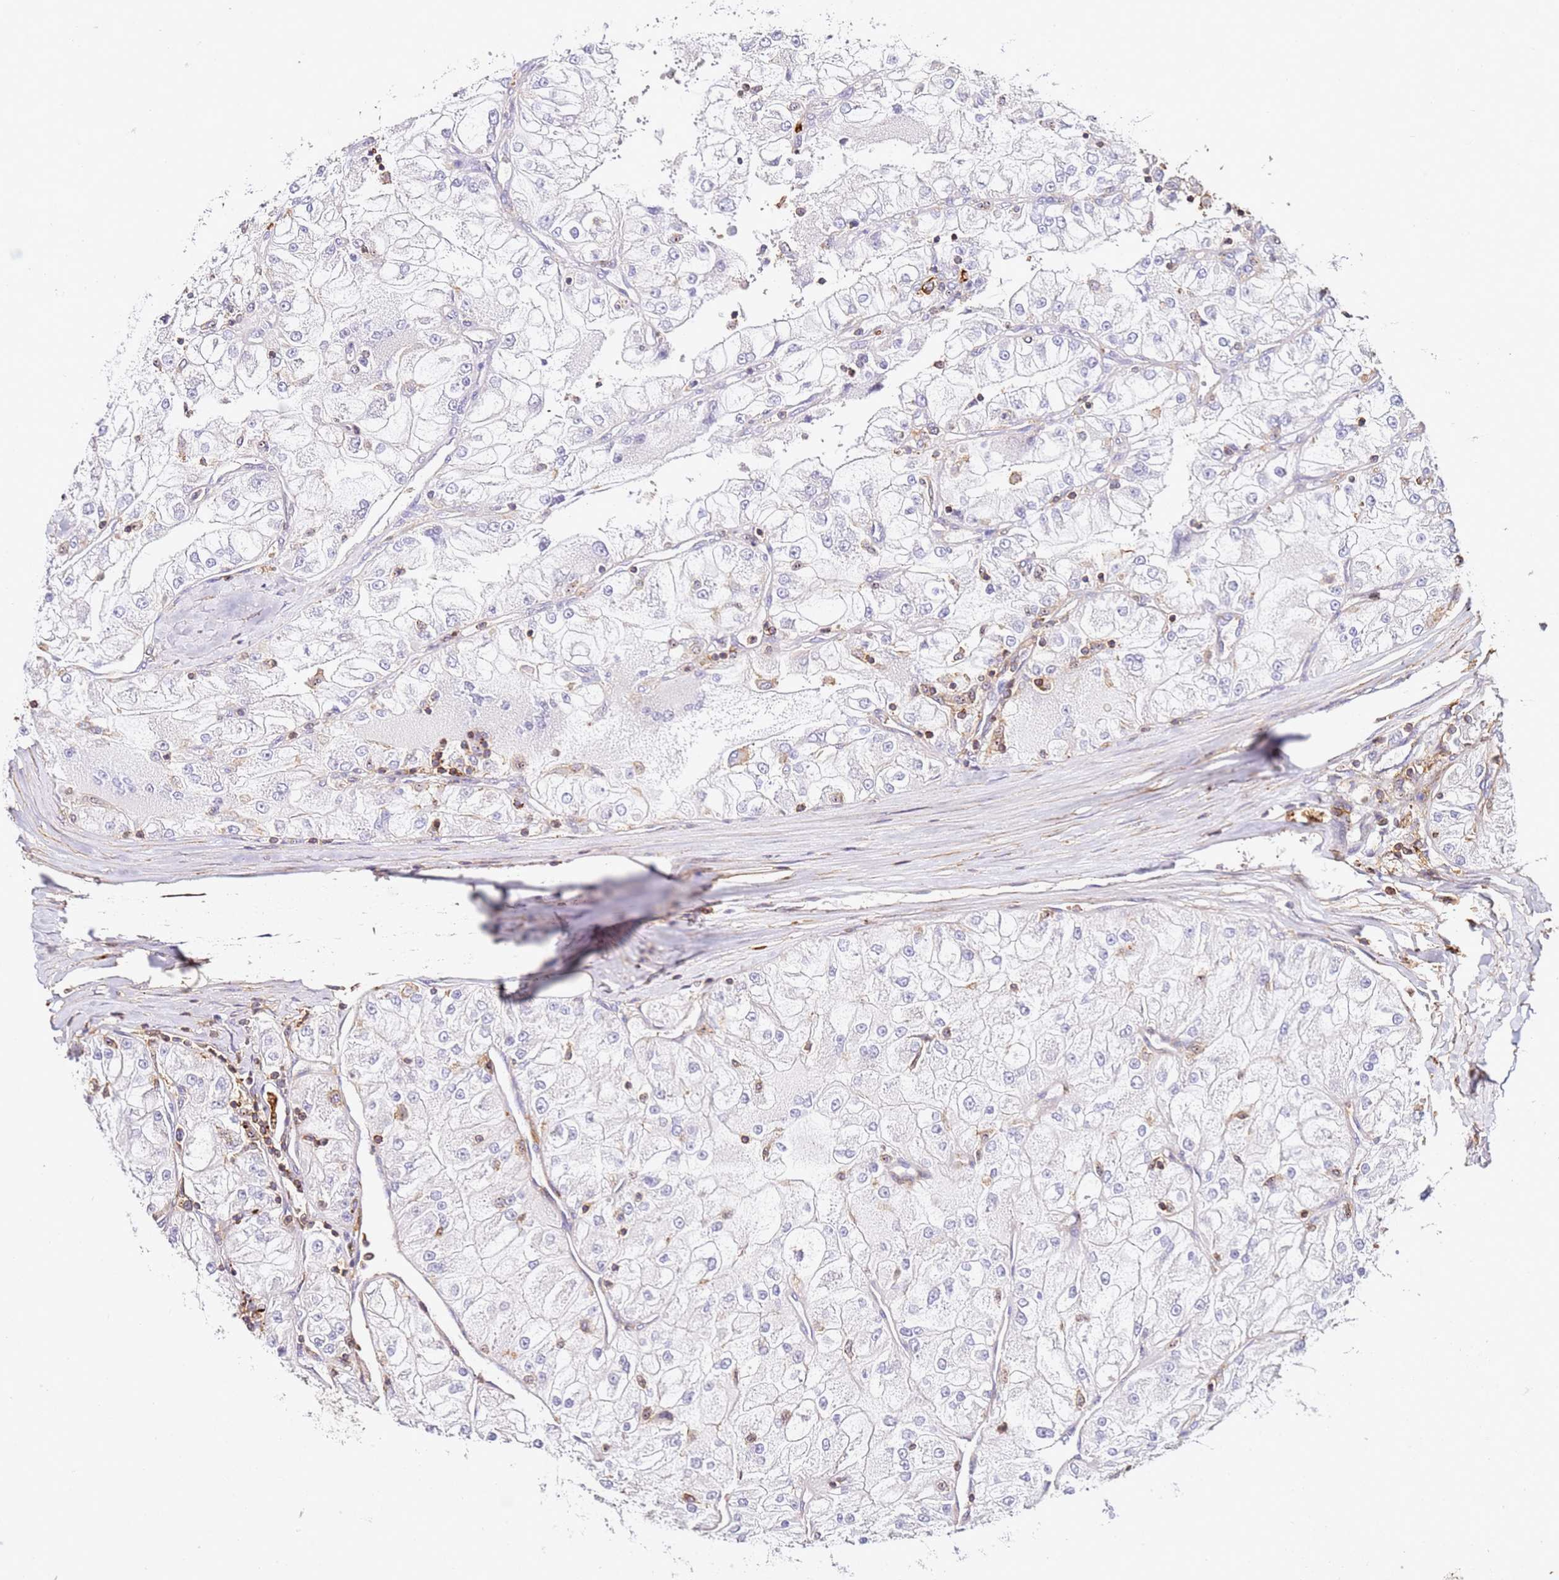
{"staining": {"intensity": "negative", "quantity": "none", "location": "none"}, "tissue": "renal cancer", "cell_type": "Tumor cells", "image_type": "cancer", "snomed": [{"axis": "morphology", "description": "Adenocarcinoma, NOS"}, {"axis": "topography", "description": "Kidney"}], "caption": "Immunohistochemistry (IHC) photomicrograph of neoplastic tissue: adenocarcinoma (renal) stained with DAB (3,3'-diaminobenzidine) shows no significant protein expression in tumor cells.", "gene": "ZNF671", "patient": {"sex": "female", "age": 72}}